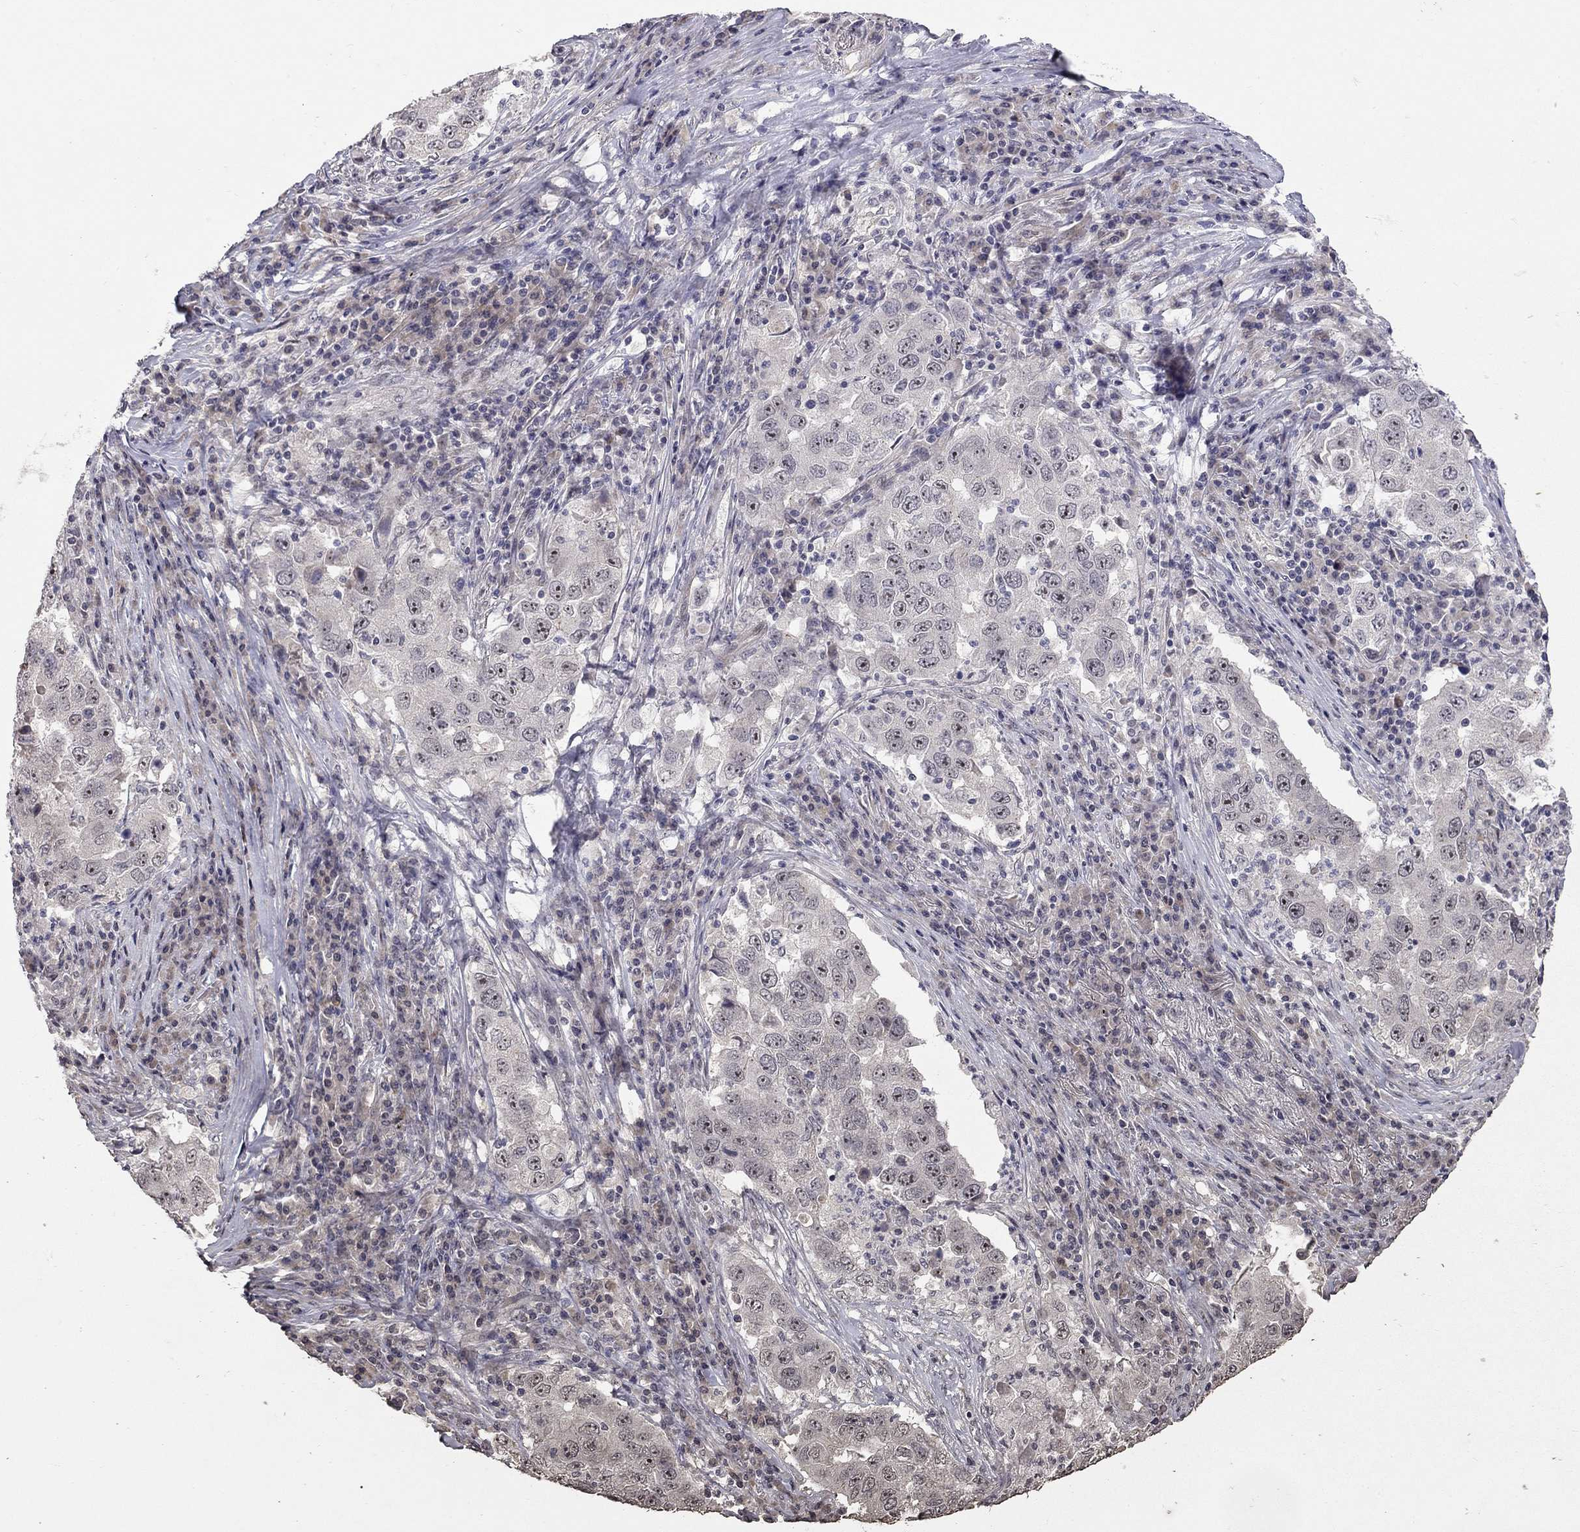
{"staining": {"intensity": "moderate", "quantity": "<25%", "location": "nuclear"}, "tissue": "lung cancer", "cell_type": "Tumor cells", "image_type": "cancer", "snomed": [{"axis": "morphology", "description": "Adenocarcinoma, NOS"}, {"axis": "topography", "description": "Lung"}], "caption": "Adenocarcinoma (lung) stained with a brown dye displays moderate nuclear positive expression in about <25% of tumor cells.", "gene": "STXBP6", "patient": {"sex": "male", "age": 73}}